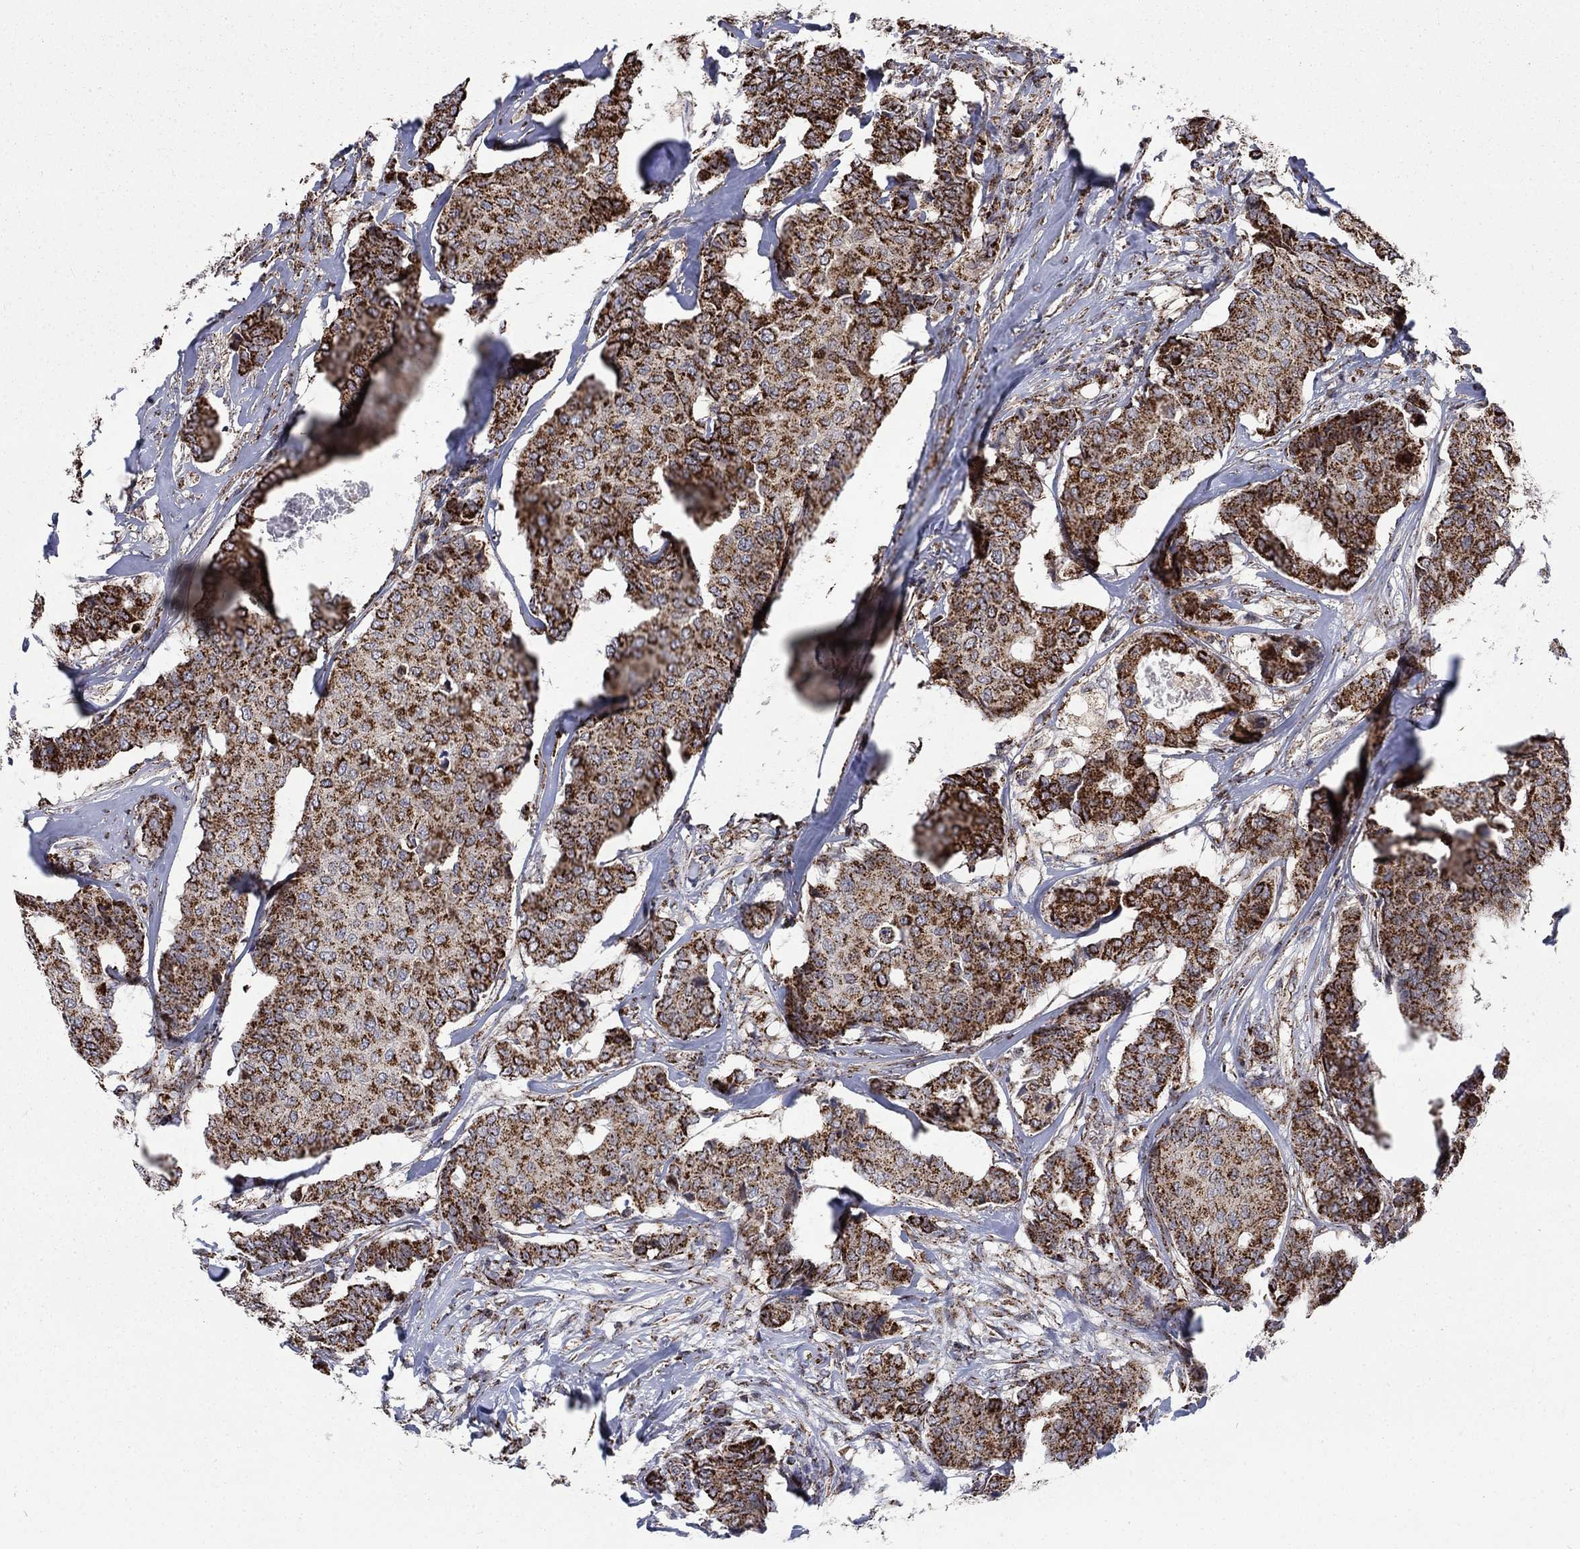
{"staining": {"intensity": "strong", "quantity": ">75%", "location": "cytoplasmic/membranous"}, "tissue": "breast cancer", "cell_type": "Tumor cells", "image_type": "cancer", "snomed": [{"axis": "morphology", "description": "Duct carcinoma"}, {"axis": "topography", "description": "Breast"}], "caption": "IHC (DAB) staining of breast cancer (intraductal carcinoma) reveals strong cytoplasmic/membranous protein staining in about >75% of tumor cells.", "gene": "MOAP1", "patient": {"sex": "female", "age": 75}}